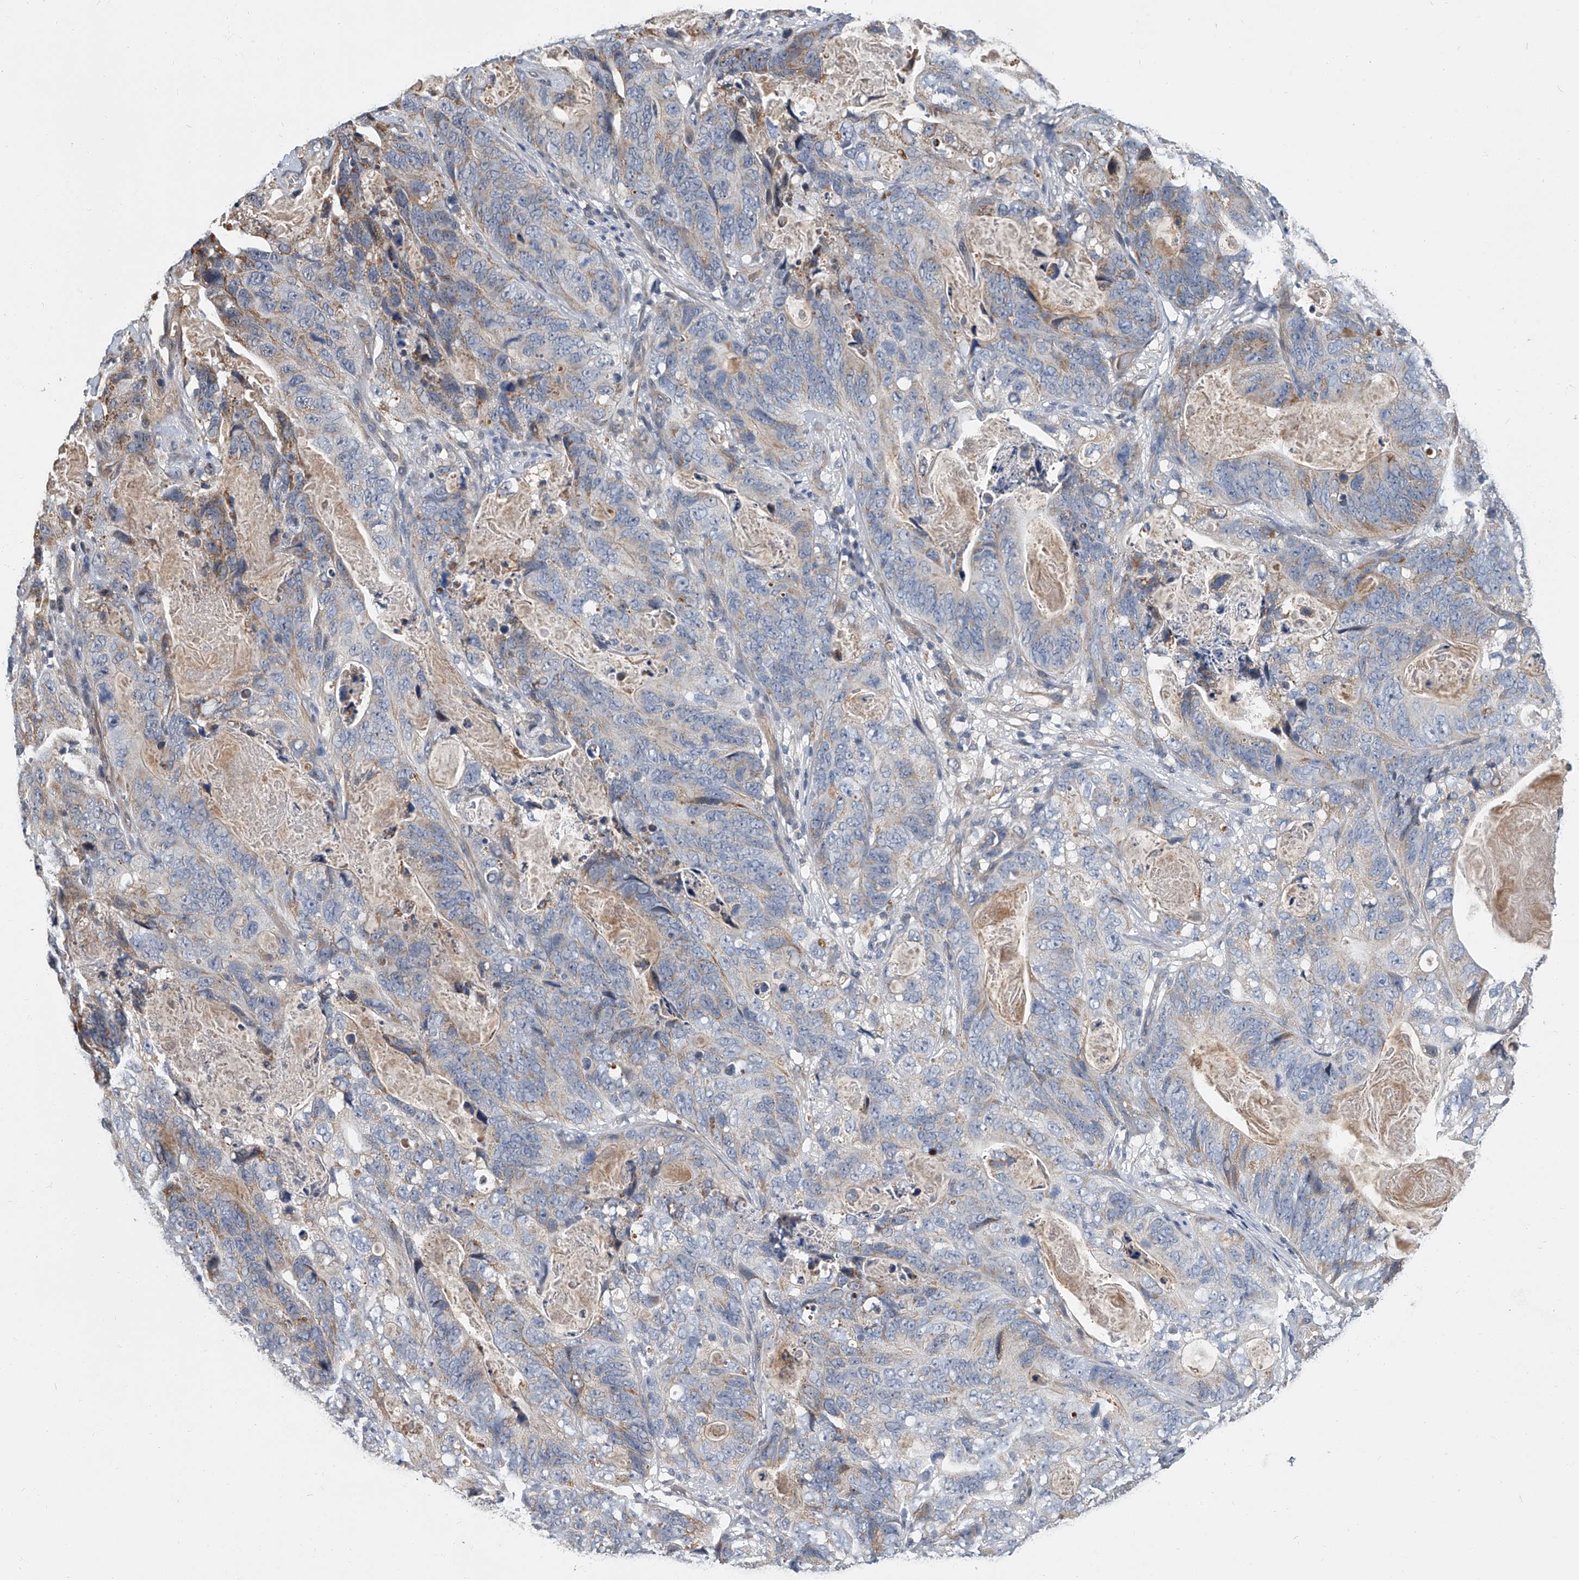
{"staining": {"intensity": "moderate", "quantity": "<25%", "location": "cytoplasmic/membranous"}, "tissue": "stomach cancer", "cell_type": "Tumor cells", "image_type": "cancer", "snomed": [{"axis": "morphology", "description": "Normal tissue, NOS"}, {"axis": "morphology", "description": "Adenocarcinoma, NOS"}, {"axis": "topography", "description": "Stomach"}], "caption": "DAB (3,3'-diaminobenzidine) immunohistochemical staining of human stomach adenocarcinoma shows moderate cytoplasmic/membranous protein expression in about <25% of tumor cells. (DAB IHC, brown staining for protein, blue staining for nuclei).", "gene": "CD200", "patient": {"sex": "female", "age": 89}}